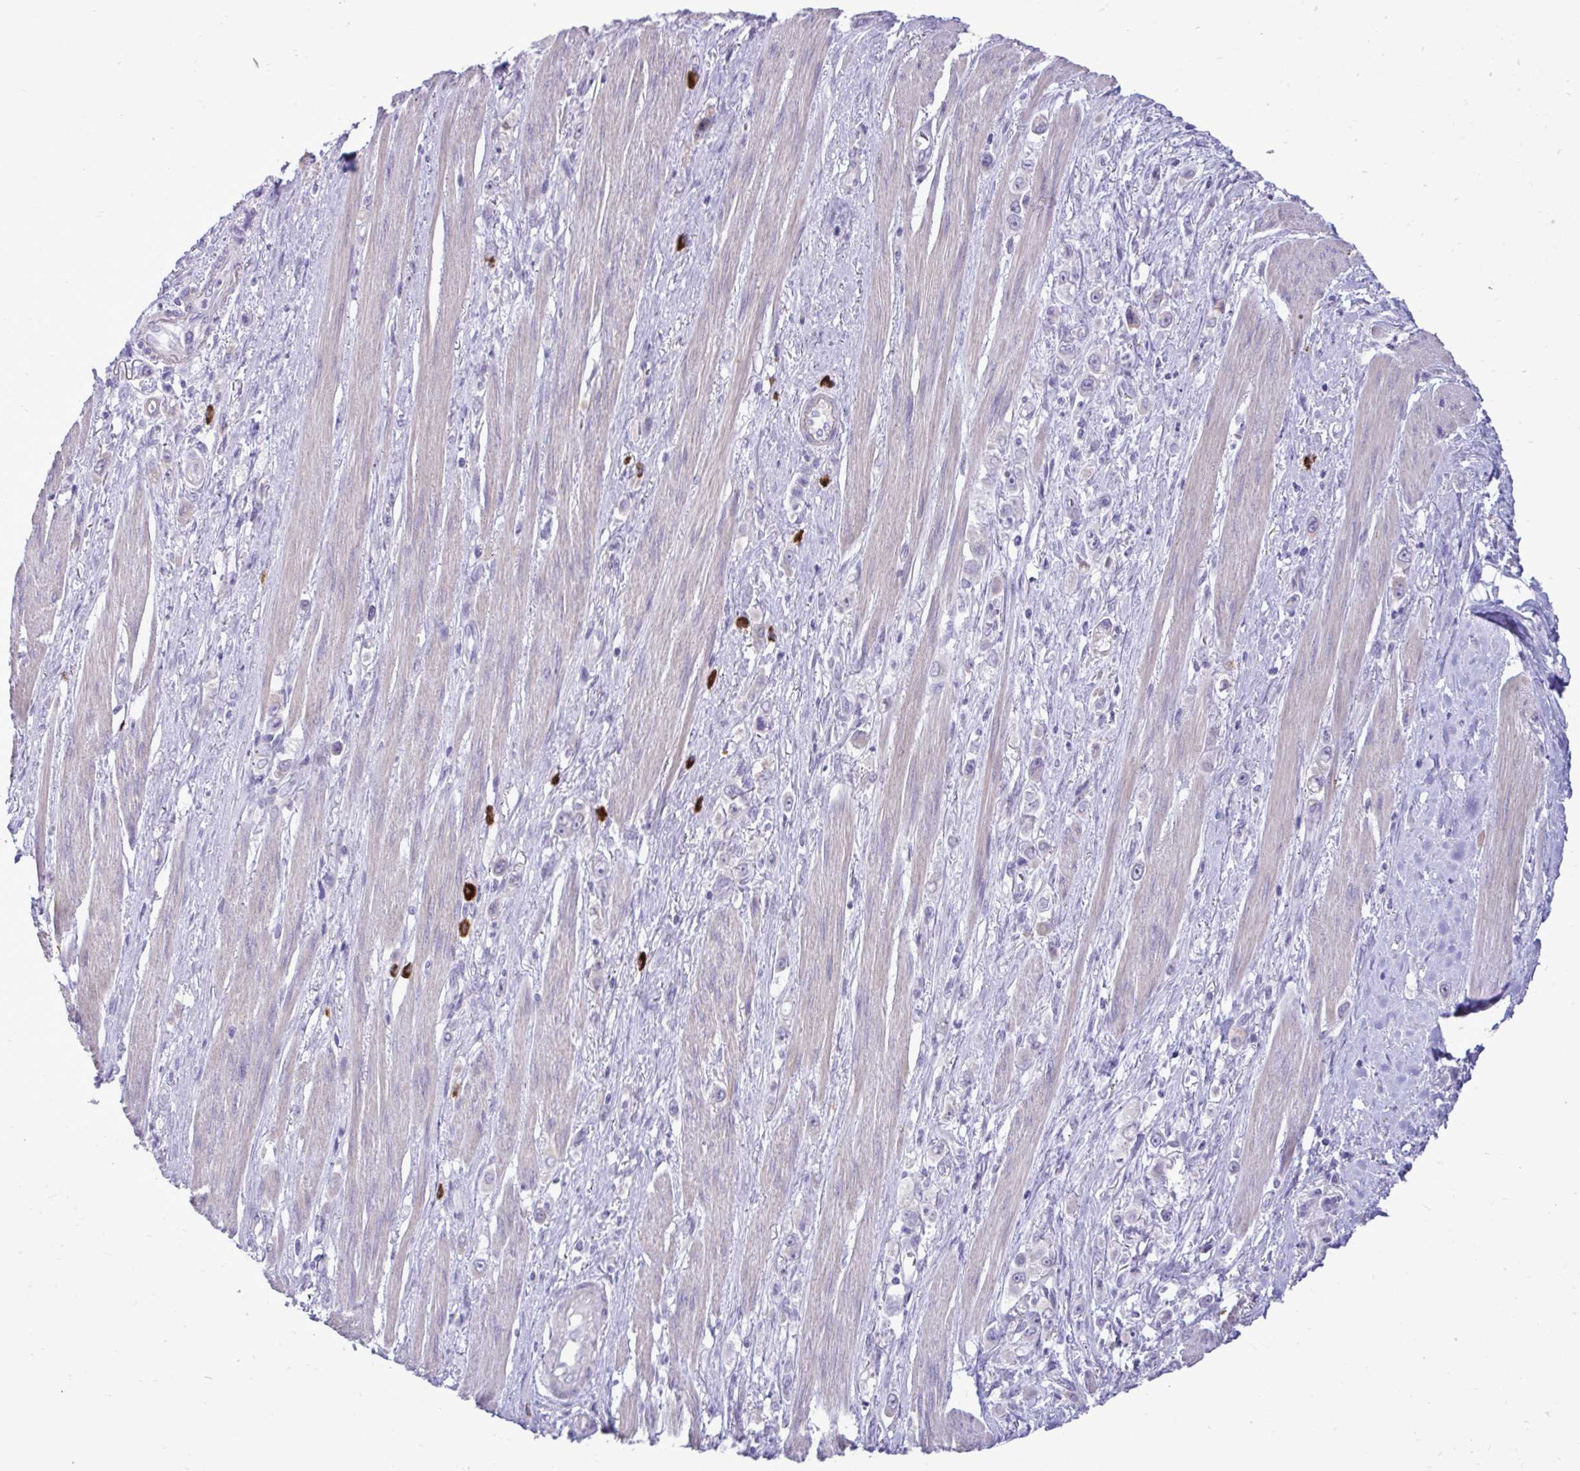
{"staining": {"intensity": "negative", "quantity": "none", "location": "none"}, "tissue": "stomach cancer", "cell_type": "Tumor cells", "image_type": "cancer", "snomed": [{"axis": "morphology", "description": "Adenocarcinoma, NOS"}, {"axis": "topography", "description": "Stomach, upper"}], "caption": "Immunohistochemical staining of stomach adenocarcinoma exhibits no significant positivity in tumor cells. (DAB IHC, high magnification).", "gene": "SPAG1", "patient": {"sex": "male", "age": 75}}